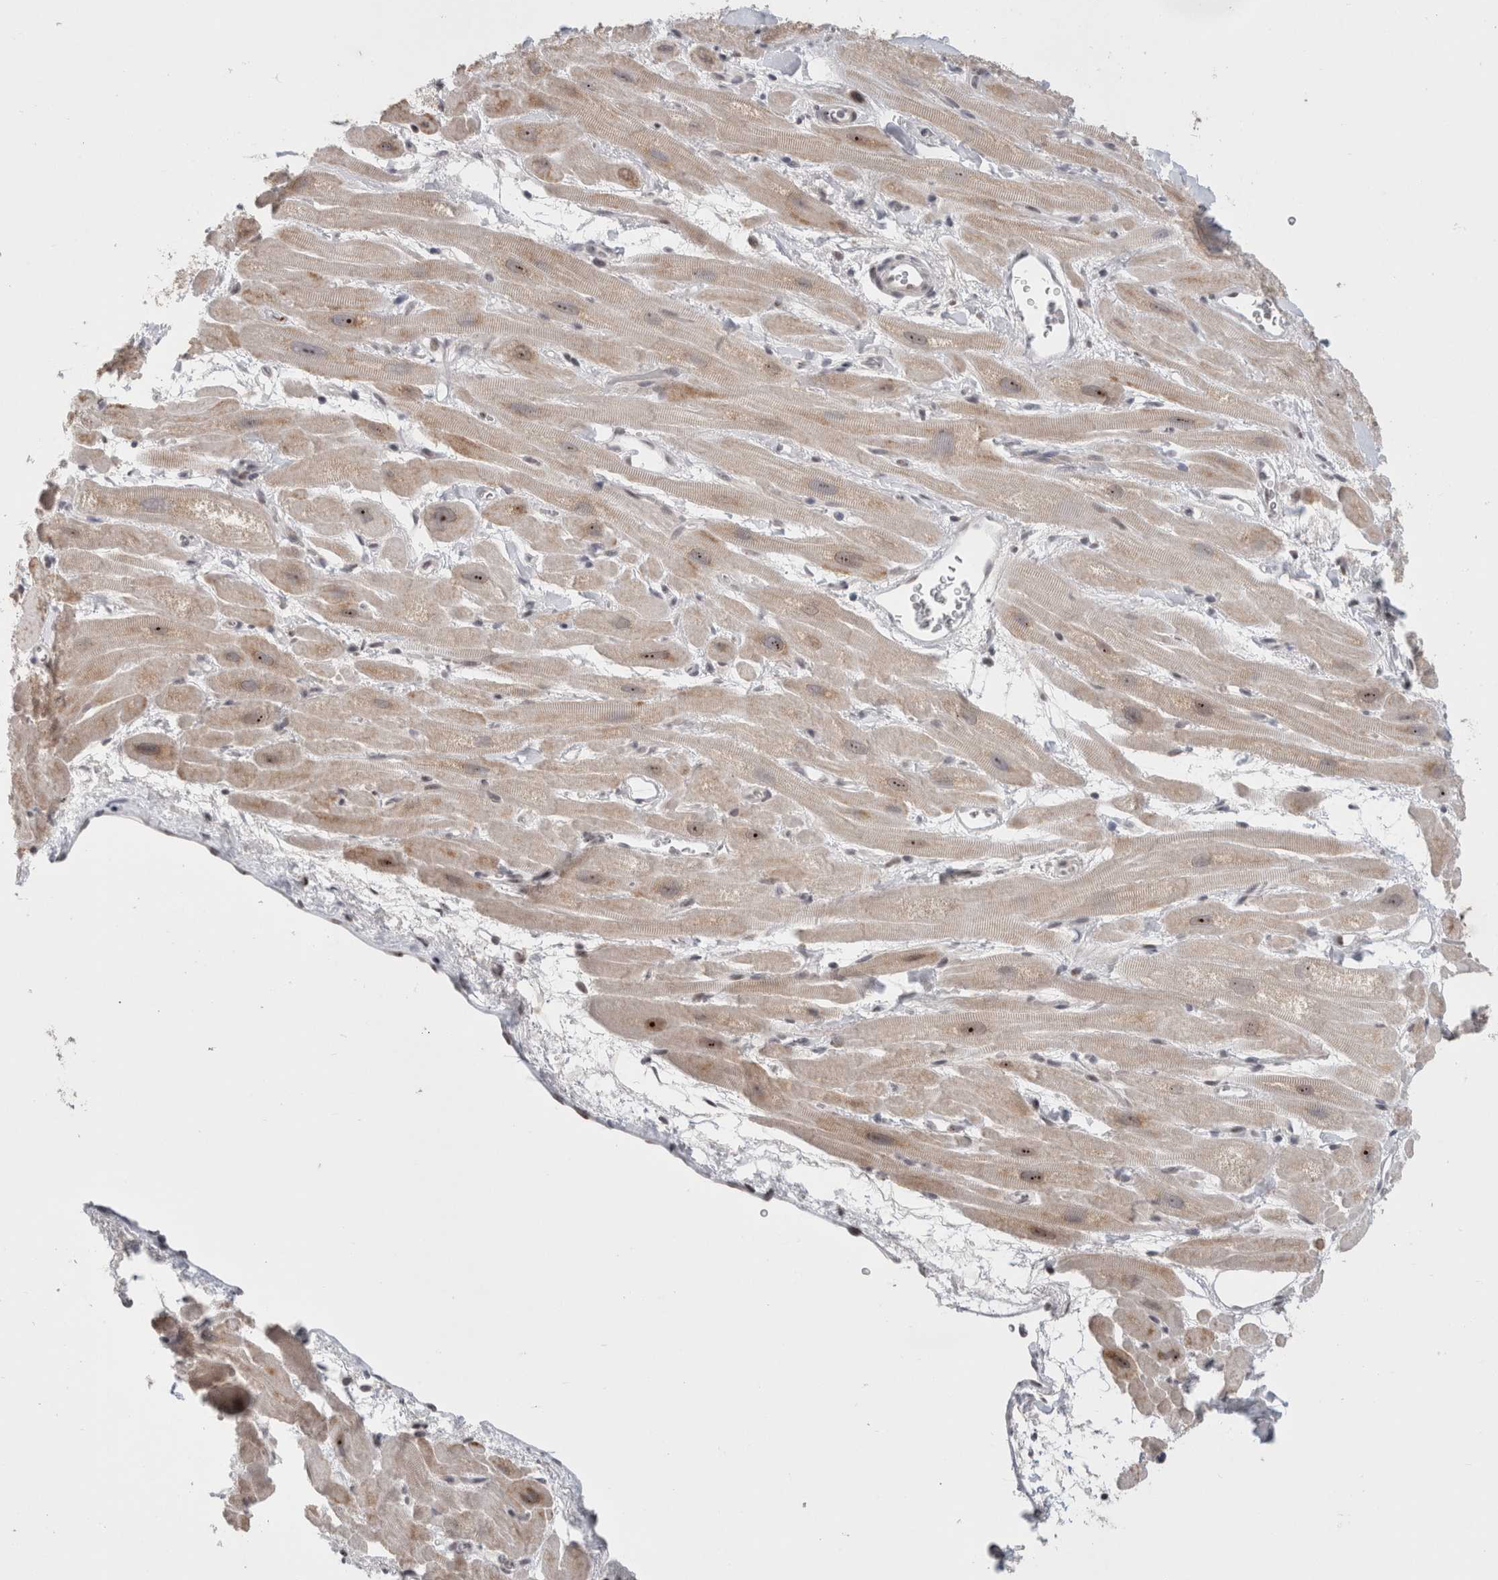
{"staining": {"intensity": "weak", "quantity": "25%-75%", "location": "cytoplasmic/membranous,nuclear"}, "tissue": "heart muscle", "cell_type": "Cardiomyocytes", "image_type": "normal", "snomed": [{"axis": "morphology", "description": "Normal tissue, NOS"}, {"axis": "topography", "description": "Heart"}], "caption": "The micrograph shows immunohistochemical staining of unremarkable heart muscle. There is weak cytoplasmic/membranous,nuclear staining is appreciated in approximately 25%-75% of cardiomyocytes.", "gene": "SENP6", "patient": {"sex": "male", "age": 49}}